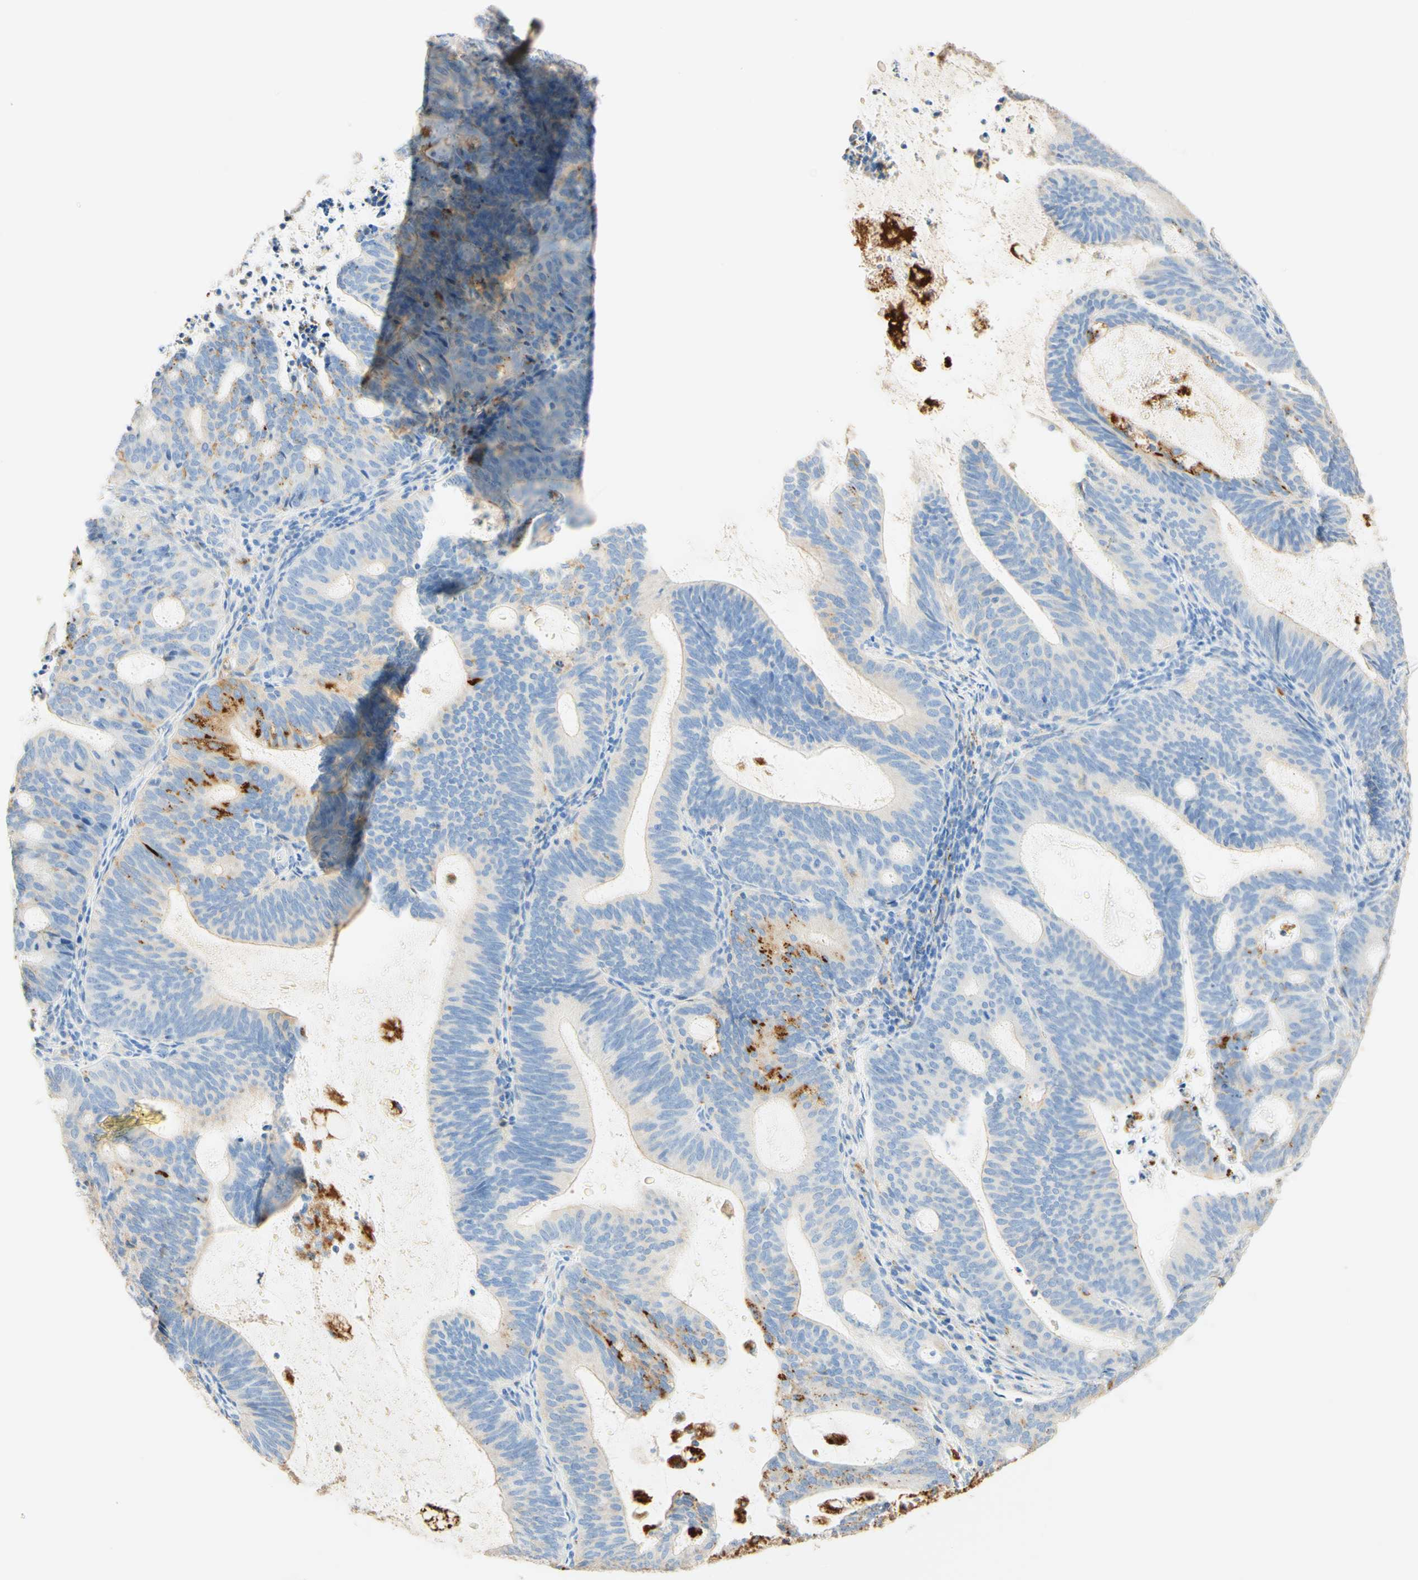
{"staining": {"intensity": "moderate", "quantity": "<25%", "location": "cytoplasmic/membranous"}, "tissue": "endometrial cancer", "cell_type": "Tumor cells", "image_type": "cancer", "snomed": [{"axis": "morphology", "description": "Adenocarcinoma, NOS"}, {"axis": "topography", "description": "Uterus"}], "caption": "Immunohistochemistry (IHC) photomicrograph of adenocarcinoma (endometrial) stained for a protein (brown), which demonstrates low levels of moderate cytoplasmic/membranous positivity in approximately <25% of tumor cells.", "gene": "CD63", "patient": {"sex": "female", "age": 83}}